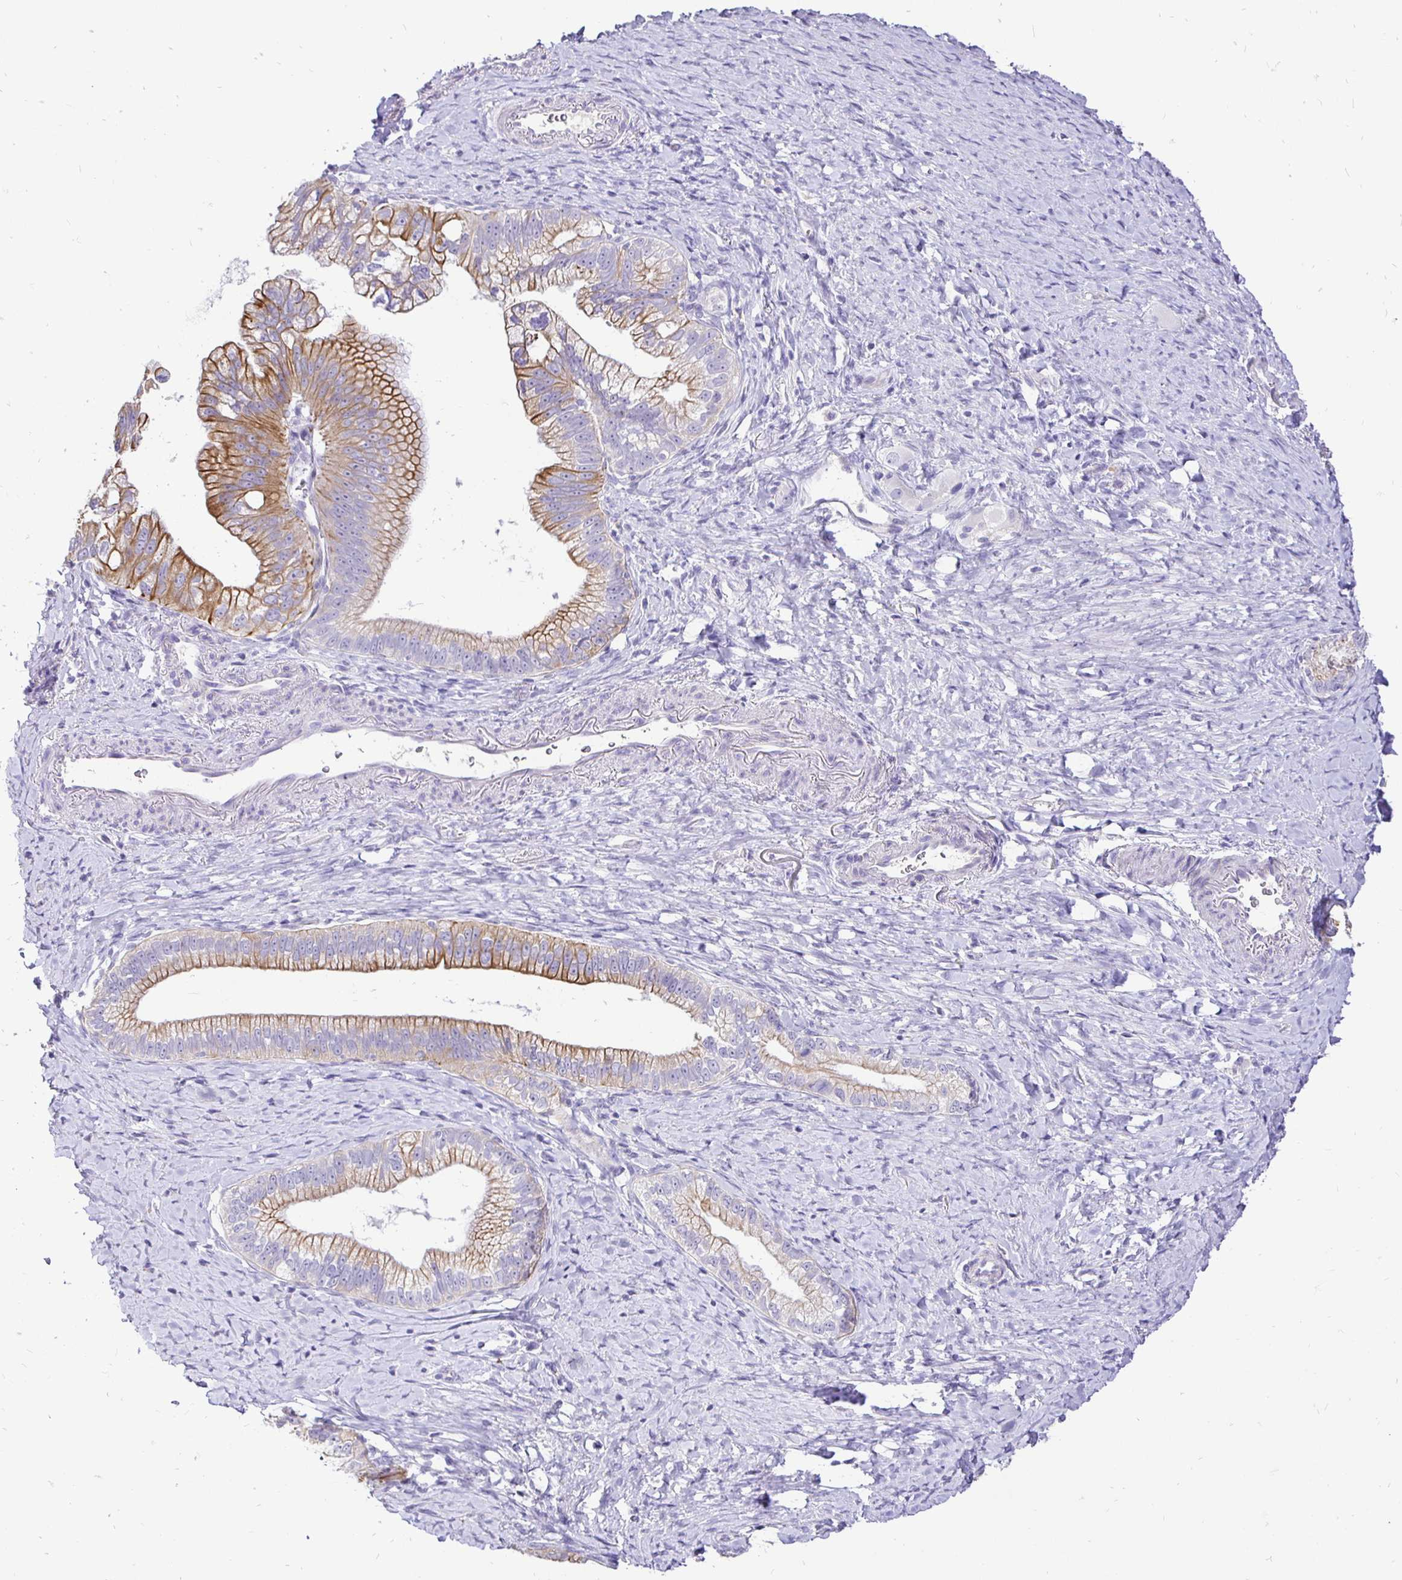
{"staining": {"intensity": "moderate", "quantity": "25%-75%", "location": "cytoplasmic/membranous"}, "tissue": "pancreatic cancer", "cell_type": "Tumor cells", "image_type": "cancer", "snomed": [{"axis": "morphology", "description": "Adenocarcinoma, NOS"}, {"axis": "topography", "description": "Pancreas"}], "caption": "Tumor cells display medium levels of moderate cytoplasmic/membranous positivity in approximately 25%-75% of cells in pancreatic cancer (adenocarcinoma).", "gene": "TAF1D", "patient": {"sex": "male", "age": 70}}